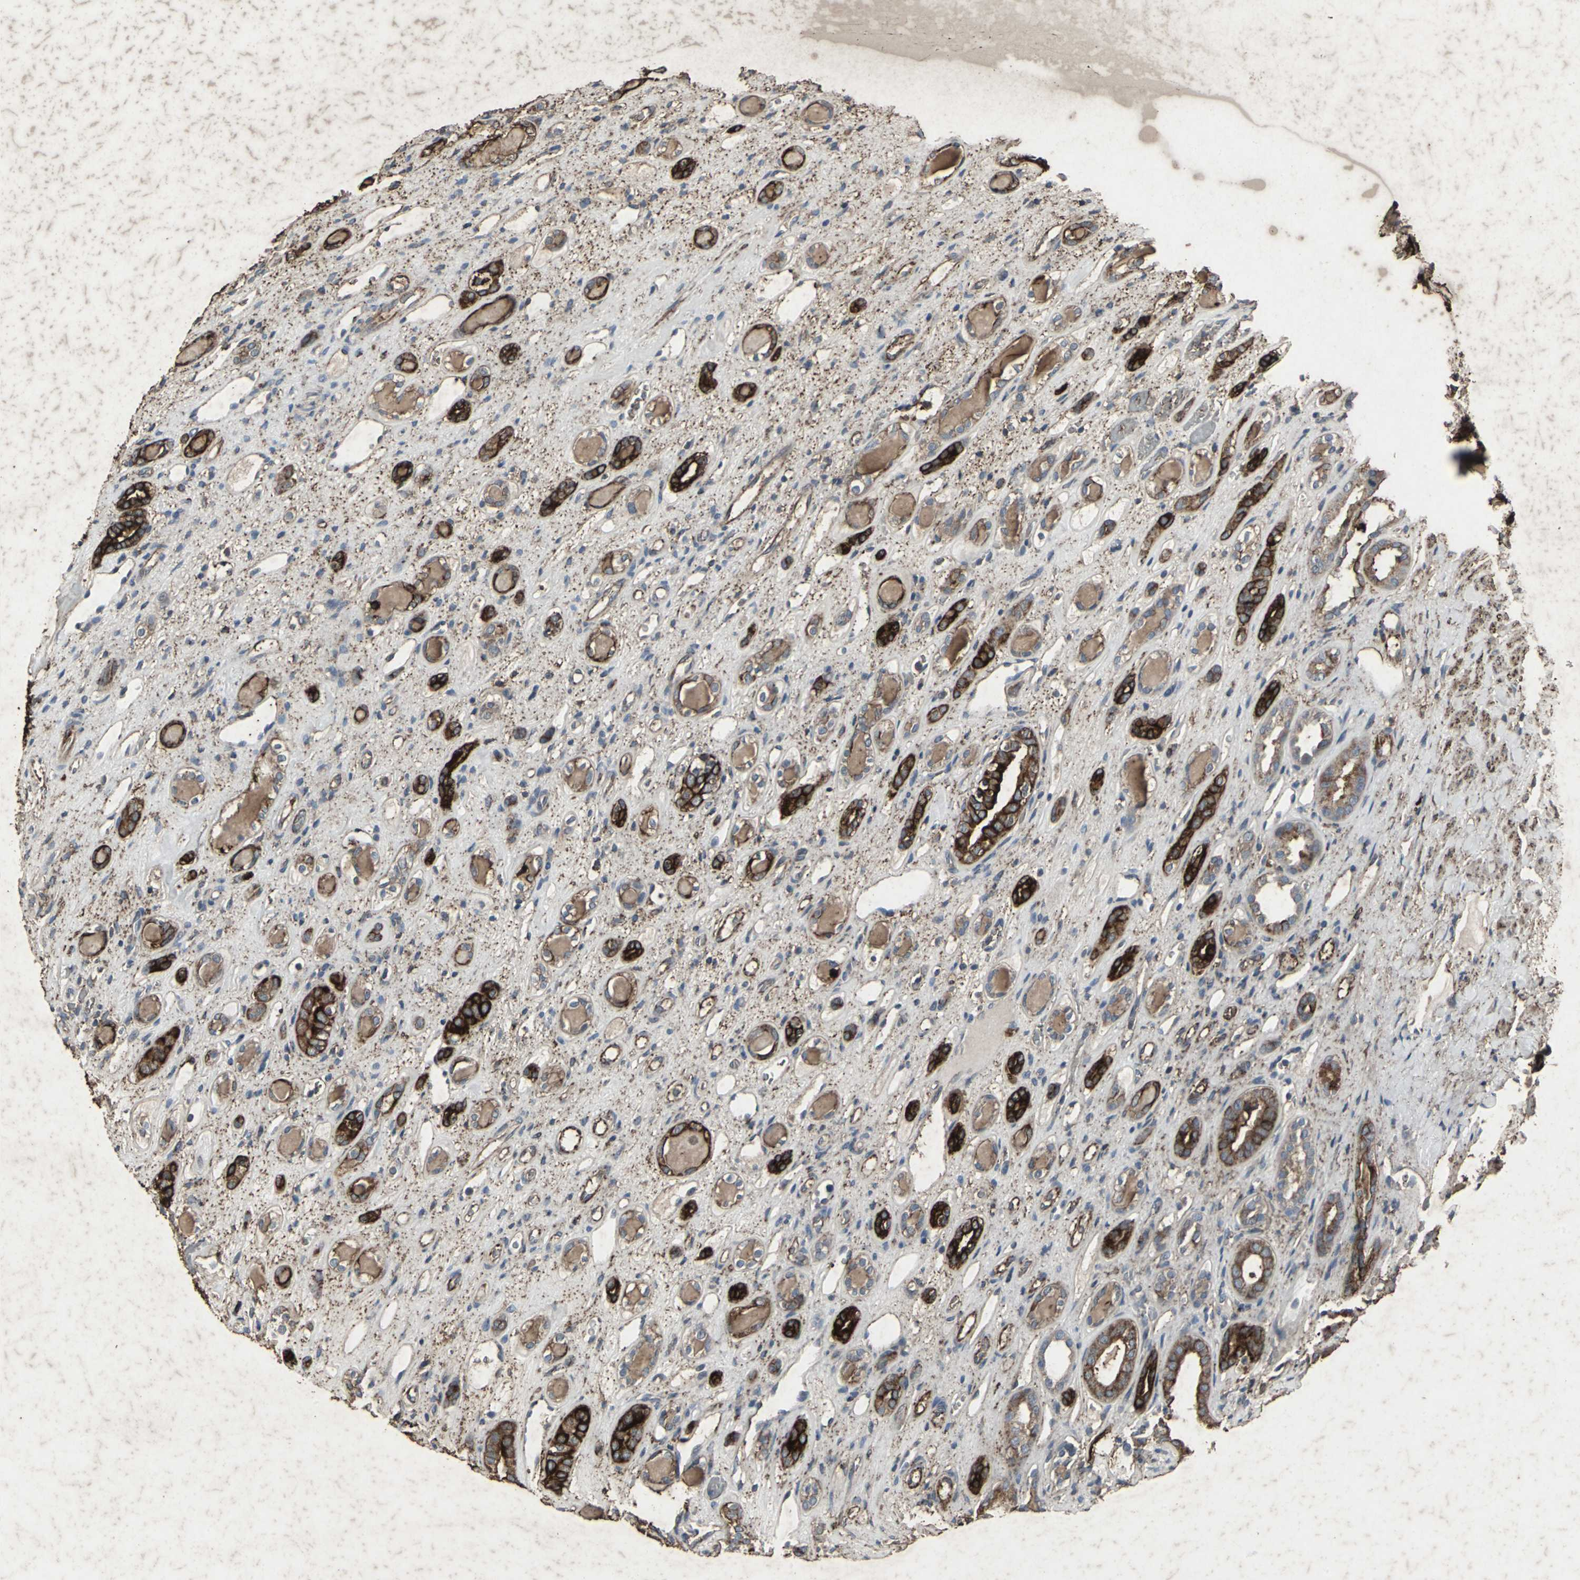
{"staining": {"intensity": "strong", "quantity": ">75%", "location": "cytoplasmic/membranous"}, "tissue": "renal cancer", "cell_type": "Tumor cells", "image_type": "cancer", "snomed": [{"axis": "morphology", "description": "Adenocarcinoma, NOS"}, {"axis": "topography", "description": "Kidney"}], "caption": "This photomicrograph reveals immunohistochemistry (IHC) staining of human adenocarcinoma (renal), with high strong cytoplasmic/membranous positivity in about >75% of tumor cells.", "gene": "CCR9", "patient": {"sex": "female", "age": 60}}